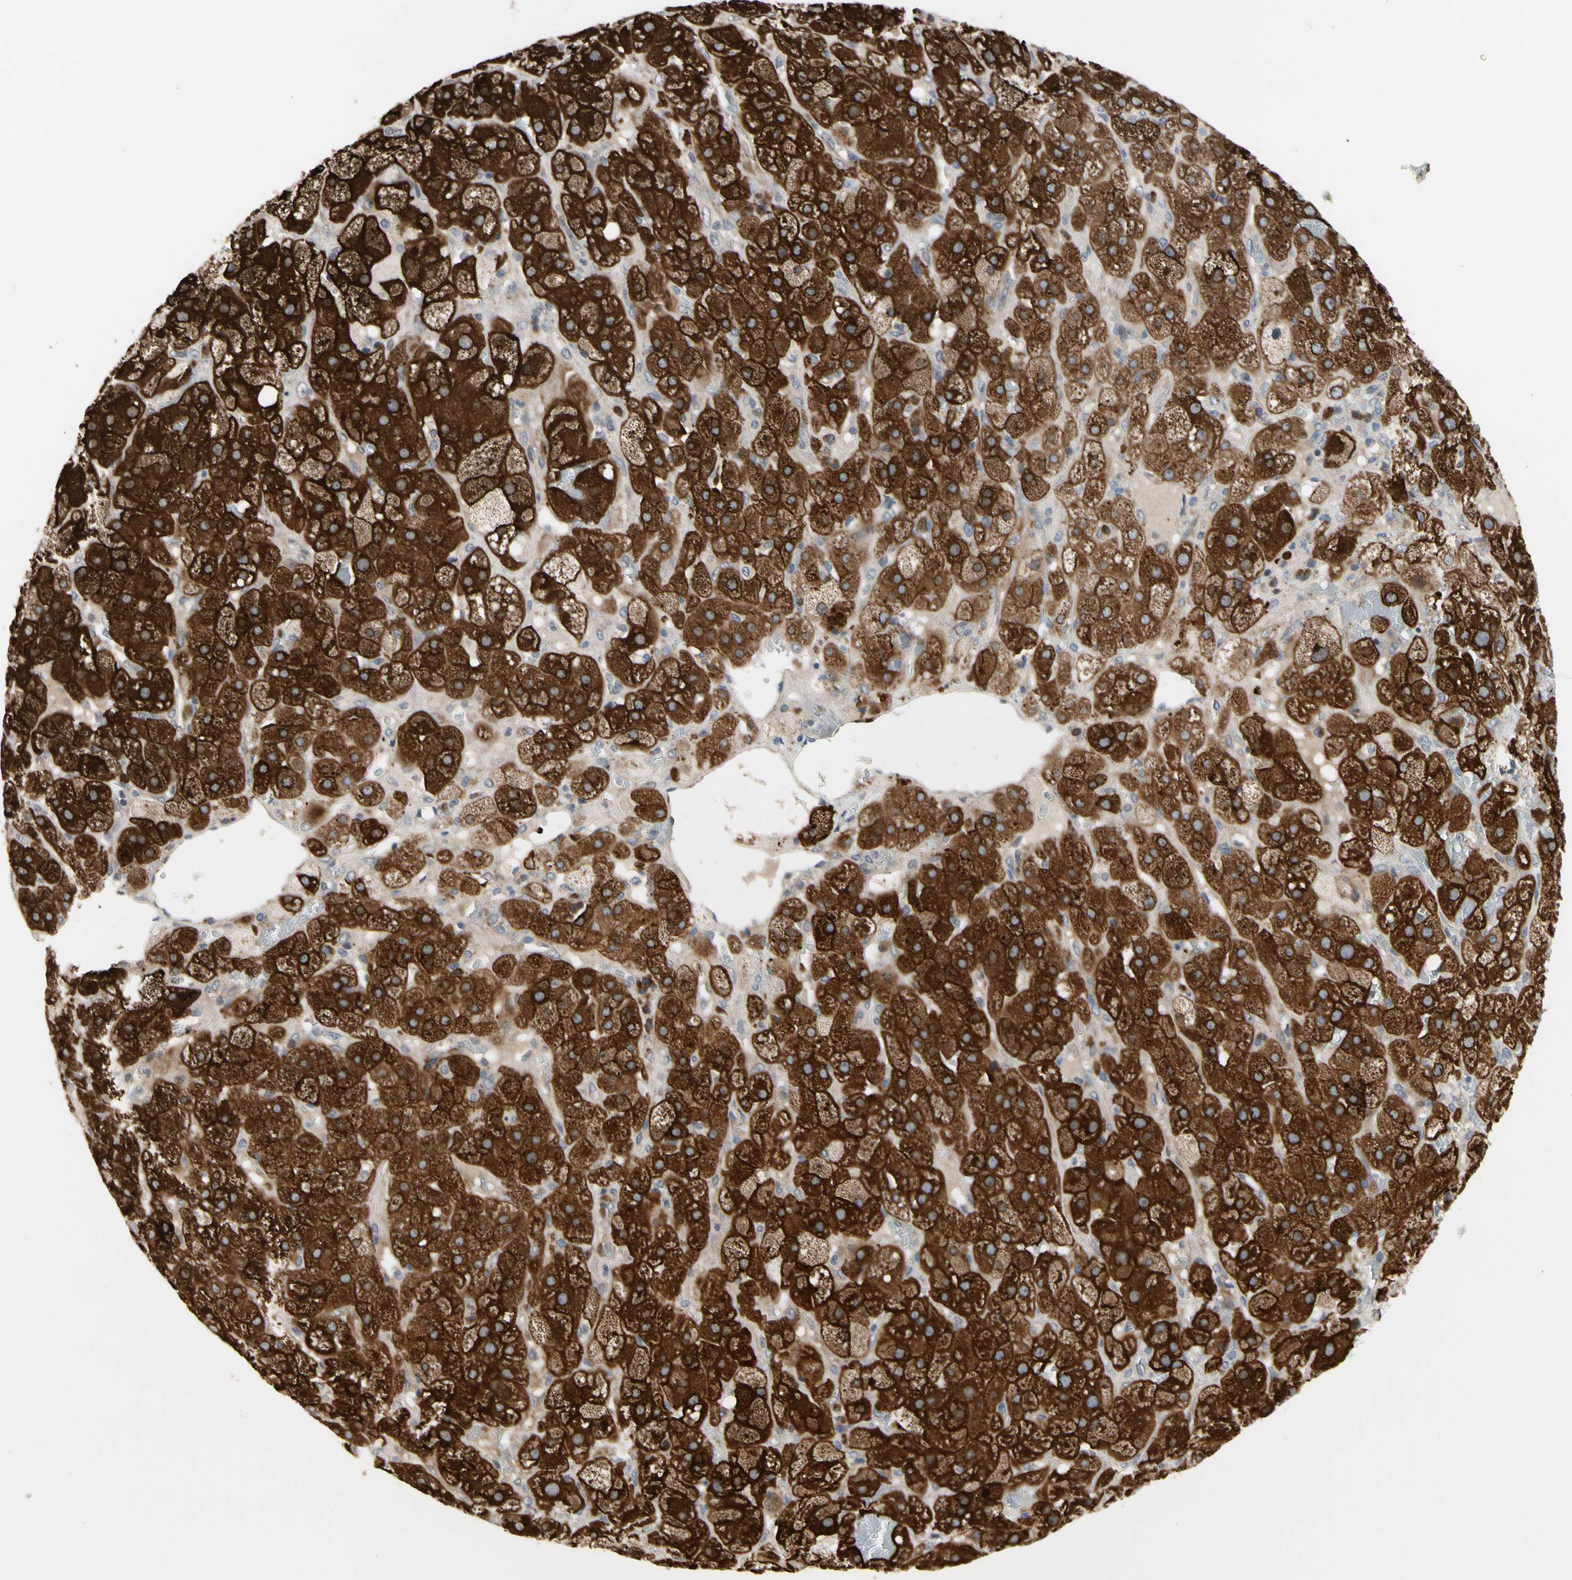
{"staining": {"intensity": "strong", "quantity": ">75%", "location": "cytoplasmic/membranous"}, "tissue": "adrenal gland", "cell_type": "Glandular cells", "image_type": "normal", "snomed": [{"axis": "morphology", "description": "Normal tissue, NOS"}, {"axis": "topography", "description": "Adrenal gland"}], "caption": "Adrenal gland stained for a protein reveals strong cytoplasmic/membranous positivity in glandular cells.", "gene": "HMGCR", "patient": {"sex": "female", "age": 47}}